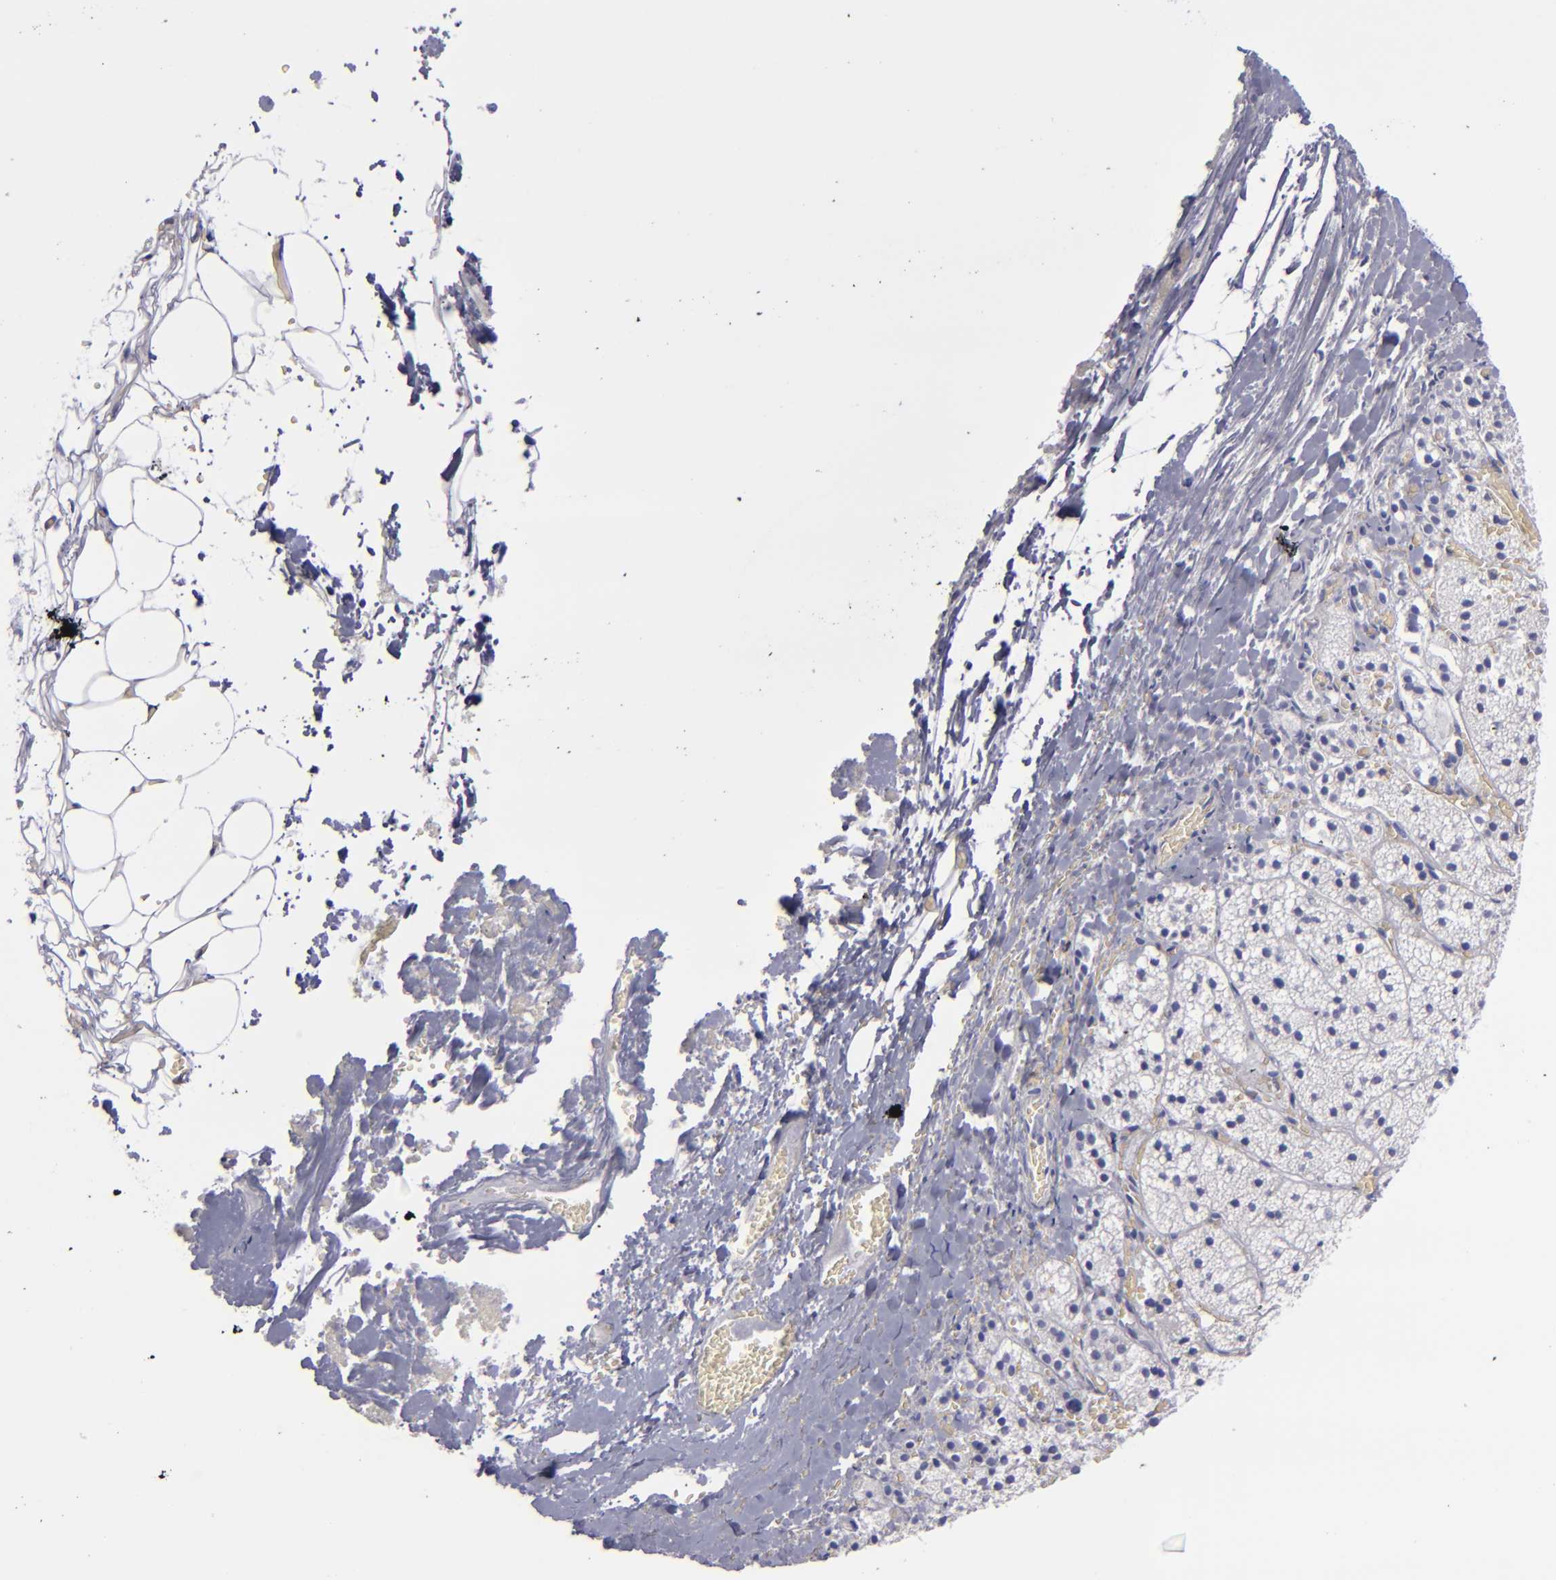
{"staining": {"intensity": "negative", "quantity": "none", "location": "none"}, "tissue": "adrenal gland", "cell_type": "Glandular cells", "image_type": "normal", "snomed": [{"axis": "morphology", "description": "Normal tissue, NOS"}, {"axis": "topography", "description": "Adrenal gland"}], "caption": "IHC micrograph of unremarkable human adrenal gland stained for a protein (brown), which exhibits no expression in glandular cells. (DAB (3,3'-diaminobenzidine) immunohistochemistry (IHC) with hematoxylin counter stain).", "gene": "CD2", "patient": {"sex": "female", "age": 44}}